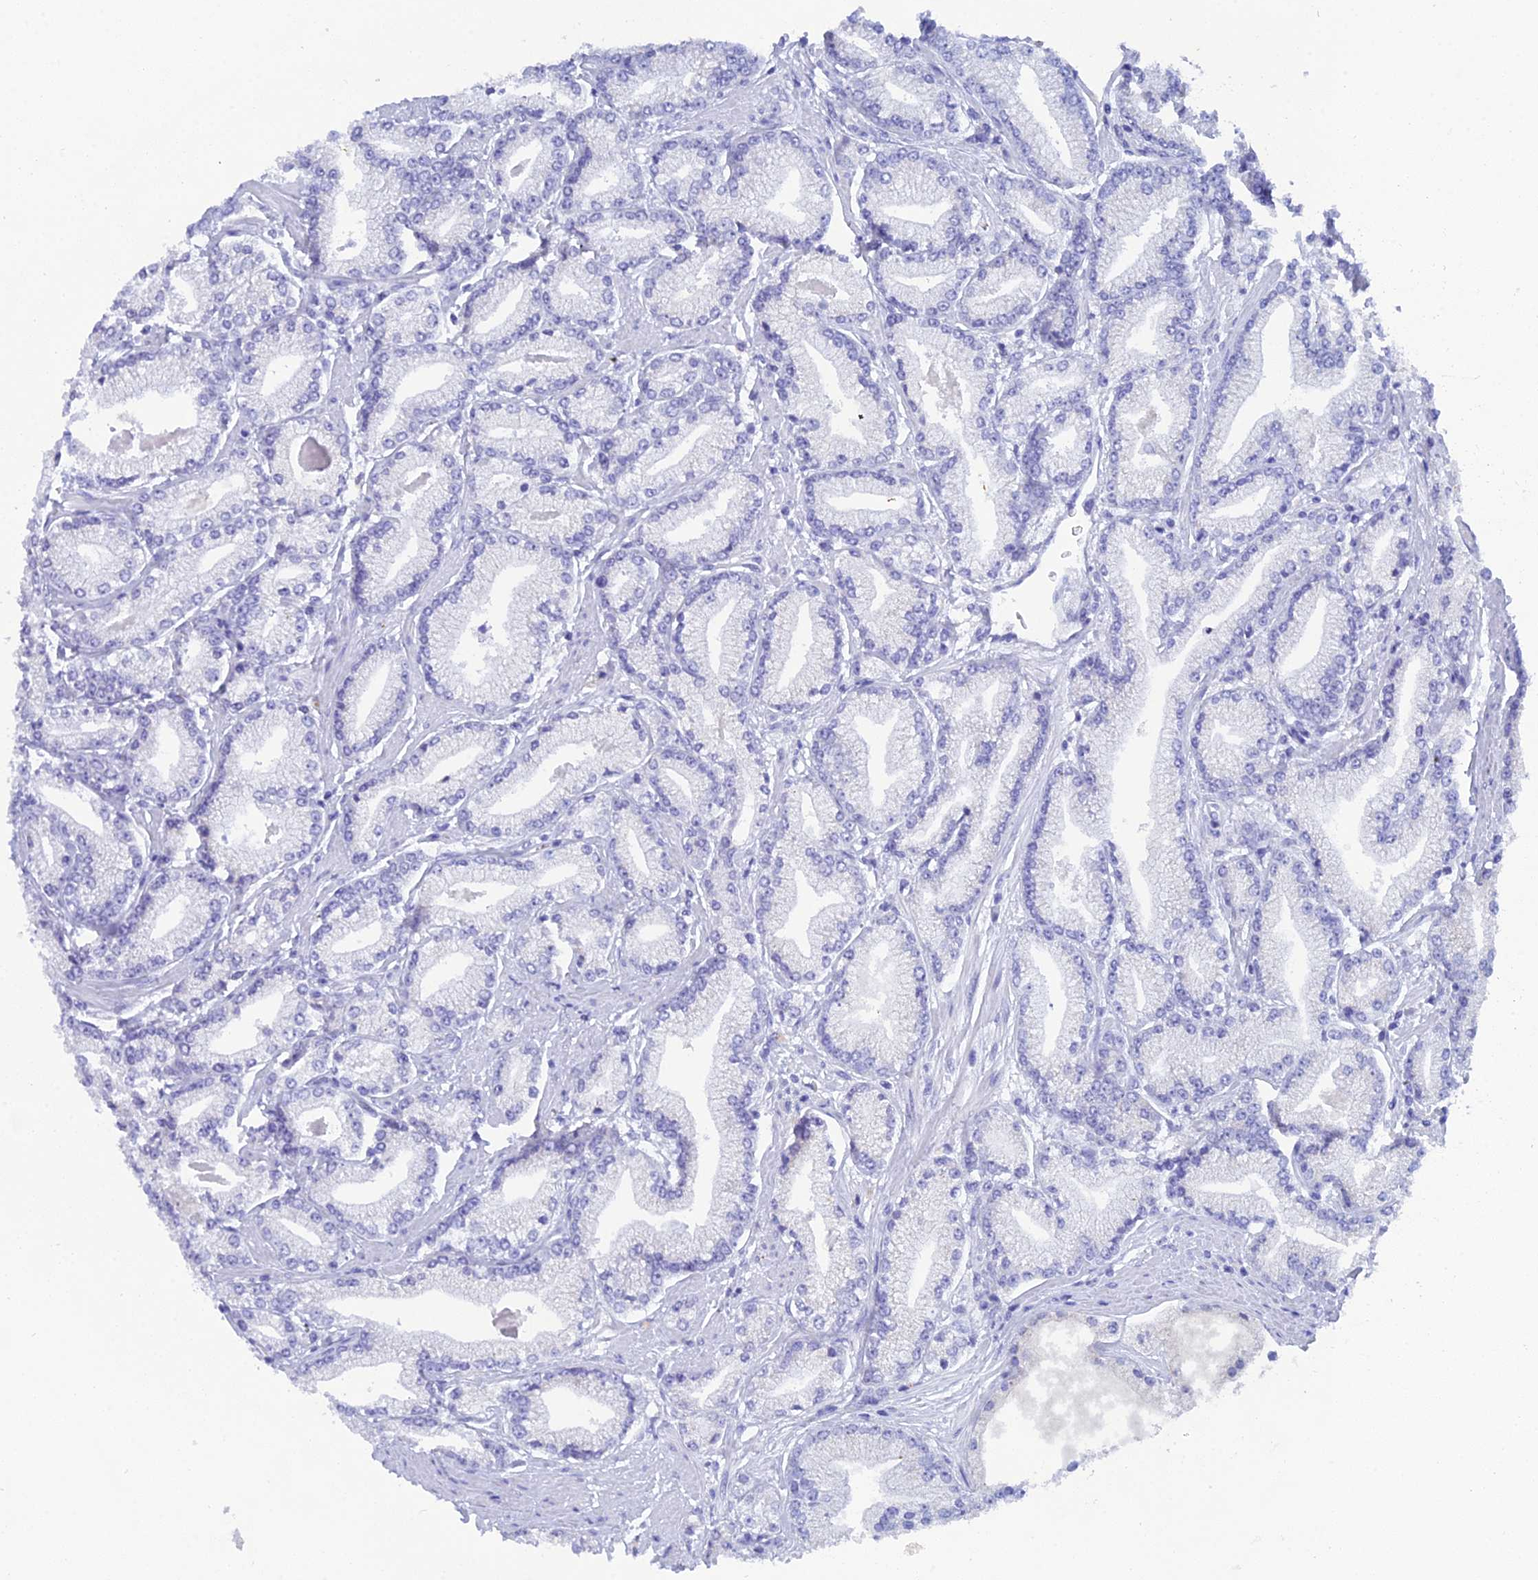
{"staining": {"intensity": "negative", "quantity": "none", "location": "none"}, "tissue": "prostate cancer", "cell_type": "Tumor cells", "image_type": "cancer", "snomed": [{"axis": "morphology", "description": "Adenocarcinoma, High grade"}, {"axis": "topography", "description": "Prostate"}], "caption": "A high-resolution image shows immunohistochemistry staining of prostate cancer, which exhibits no significant staining in tumor cells.", "gene": "REG1A", "patient": {"sex": "male", "age": 67}}